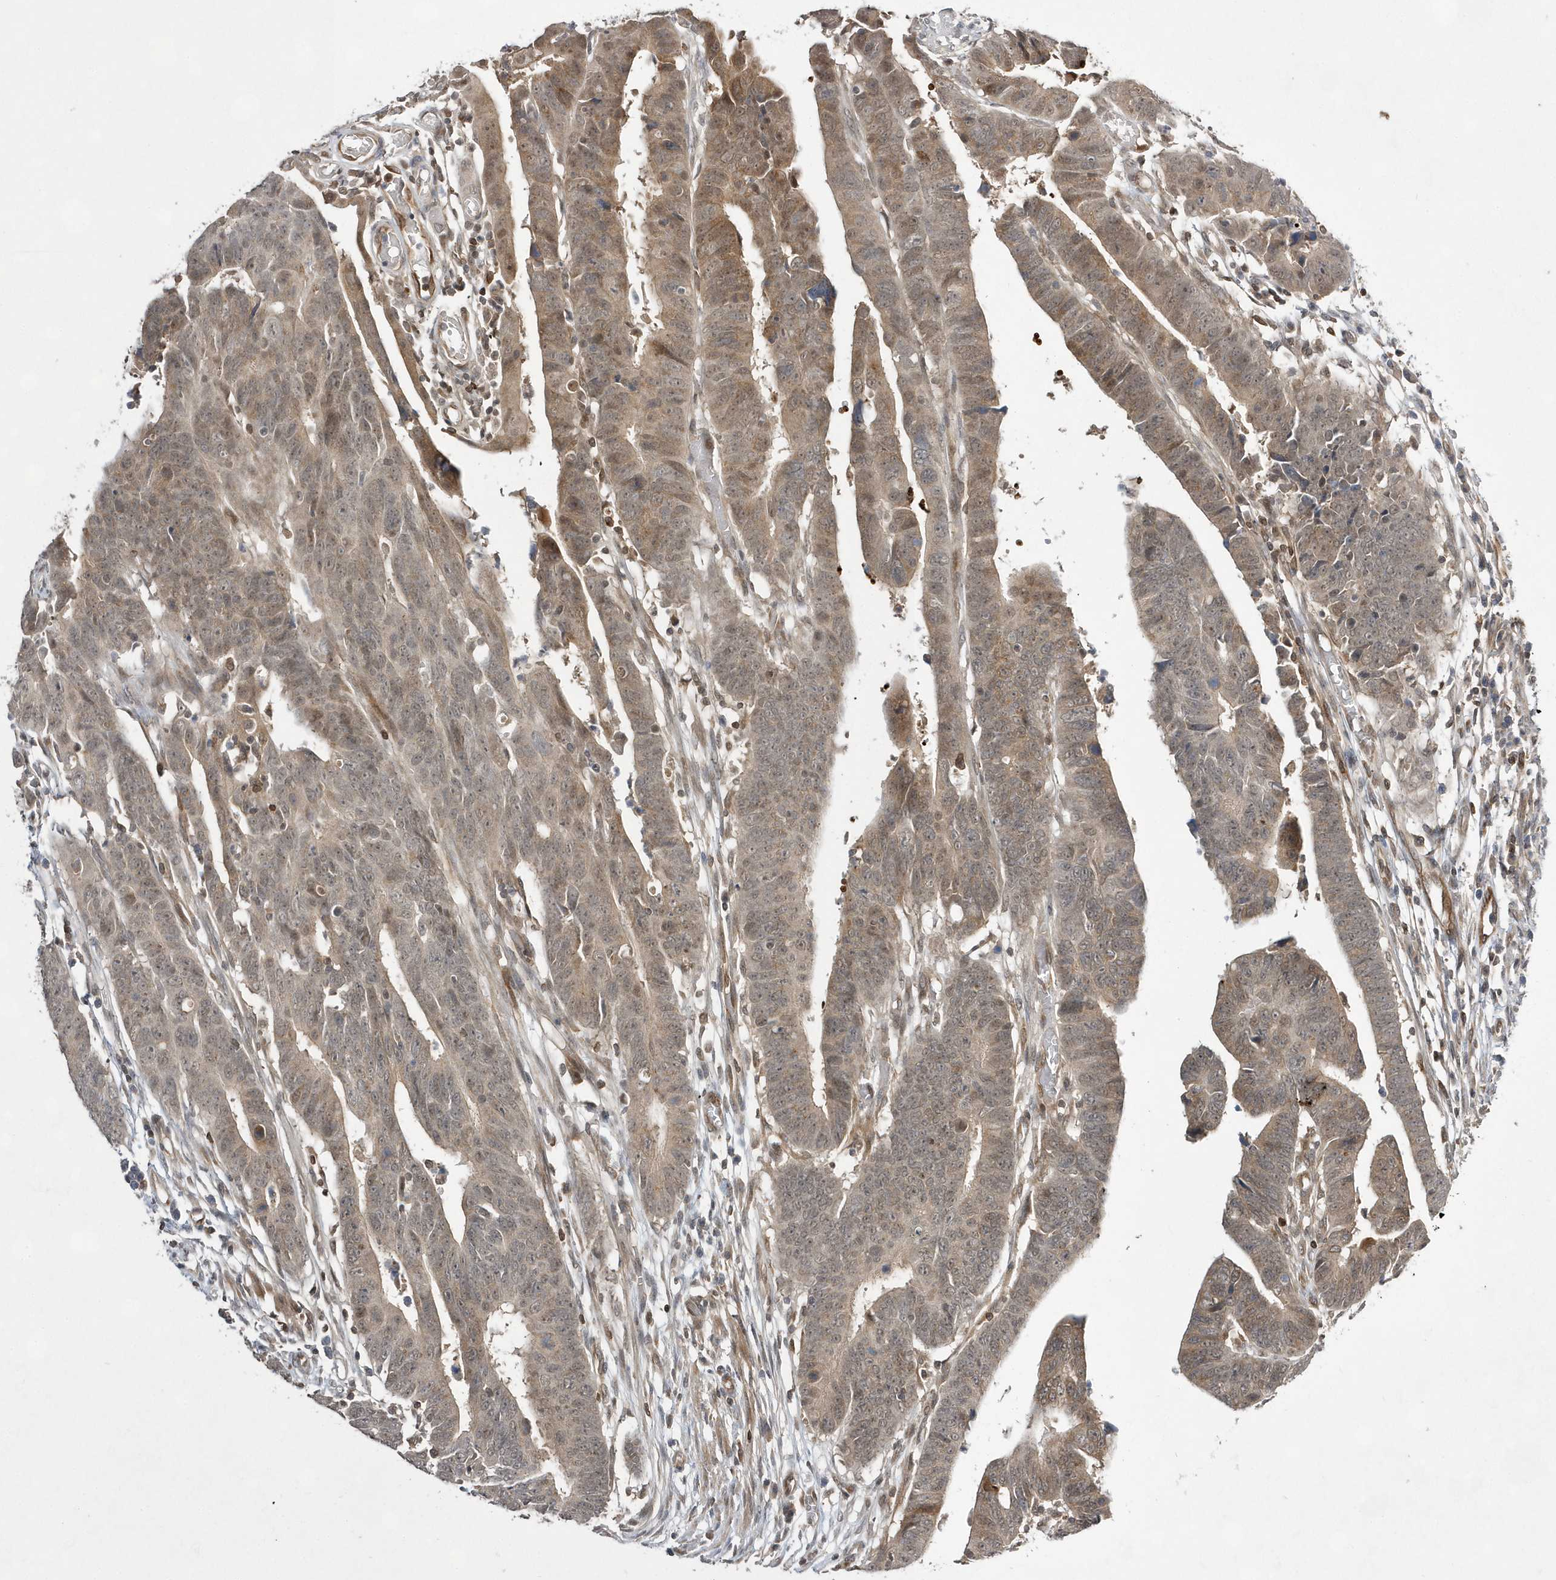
{"staining": {"intensity": "weak", "quantity": ">75%", "location": "cytoplasmic/membranous,nuclear"}, "tissue": "colorectal cancer", "cell_type": "Tumor cells", "image_type": "cancer", "snomed": [{"axis": "morphology", "description": "Adenocarcinoma, NOS"}, {"axis": "topography", "description": "Rectum"}], "caption": "A micrograph showing weak cytoplasmic/membranous and nuclear staining in about >75% of tumor cells in colorectal cancer (adenocarcinoma), as visualized by brown immunohistochemical staining.", "gene": "TMEM132B", "patient": {"sex": "female", "age": 65}}